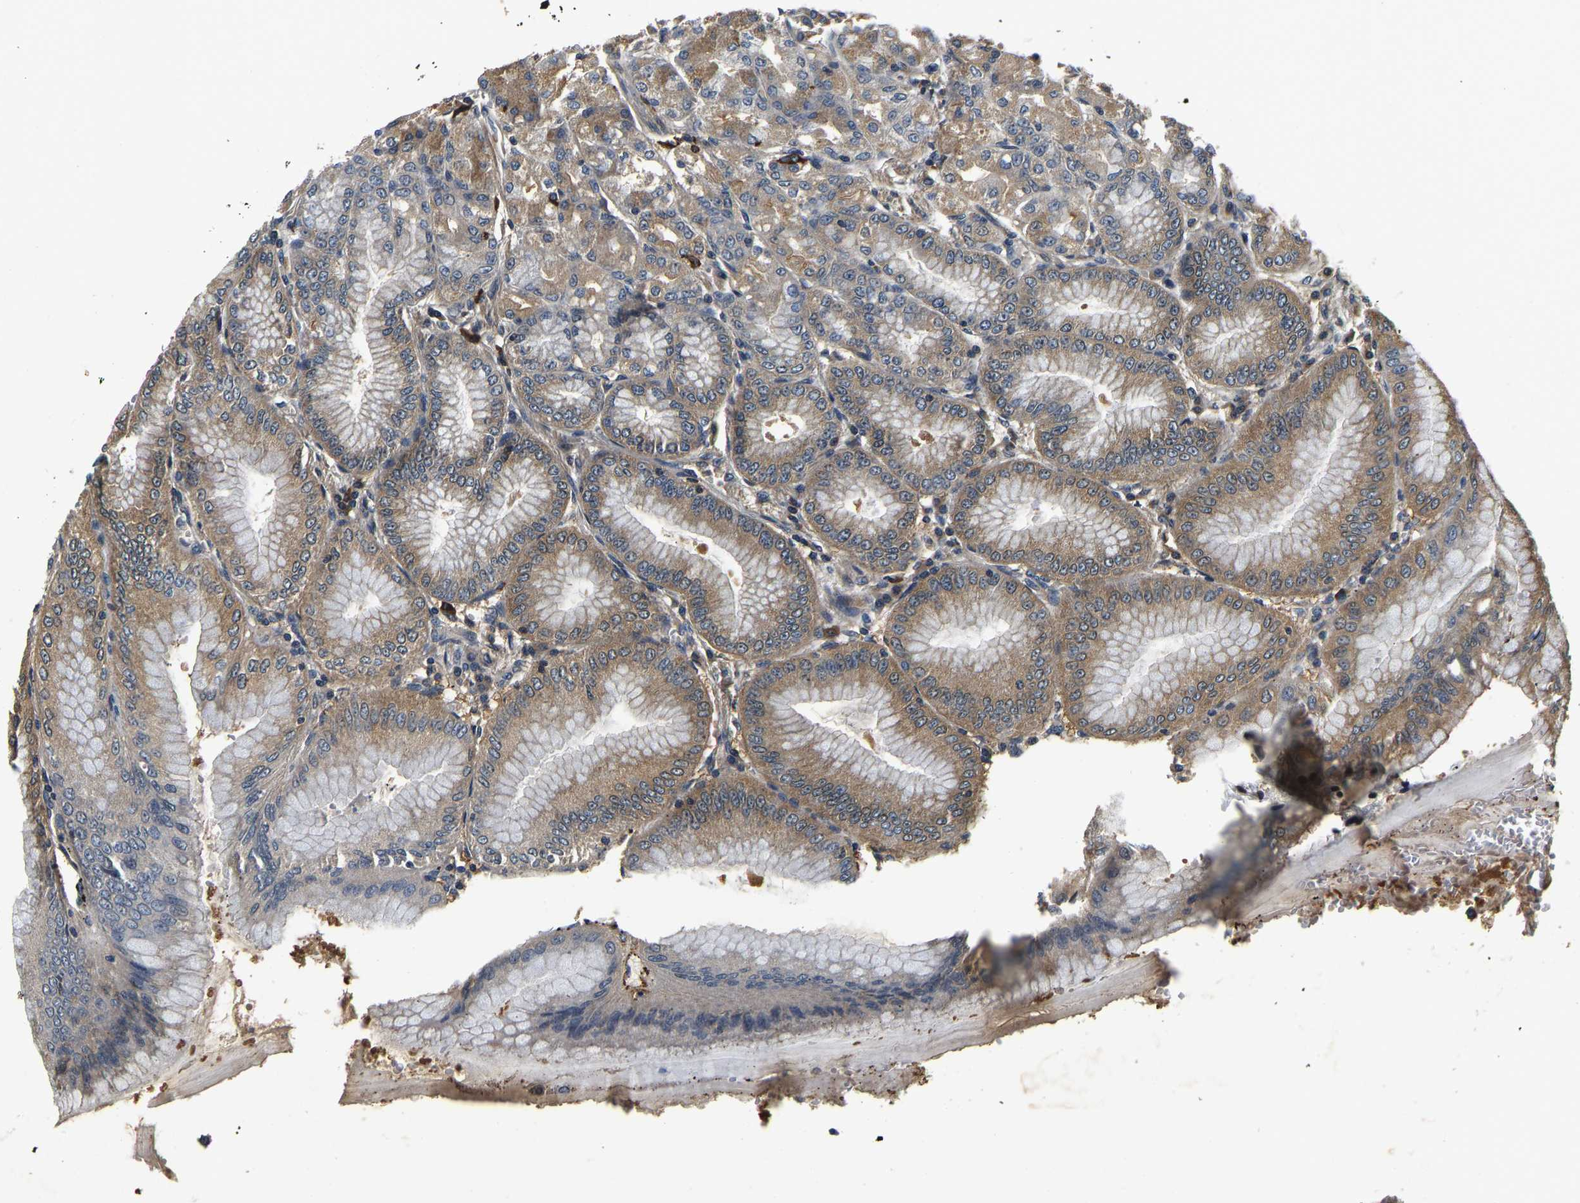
{"staining": {"intensity": "moderate", "quantity": ">75%", "location": "cytoplasmic/membranous"}, "tissue": "stomach", "cell_type": "Glandular cells", "image_type": "normal", "snomed": [{"axis": "morphology", "description": "Normal tissue, NOS"}, {"axis": "topography", "description": "Stomach, lower"}], "caption": "Stomach stained with a brown dye reveals moderate cytoplasmic/membranous positive staining in about >75% of glandular cells.", "gene": "RESF1", "patient": {"sex": "male", "age": 71}}